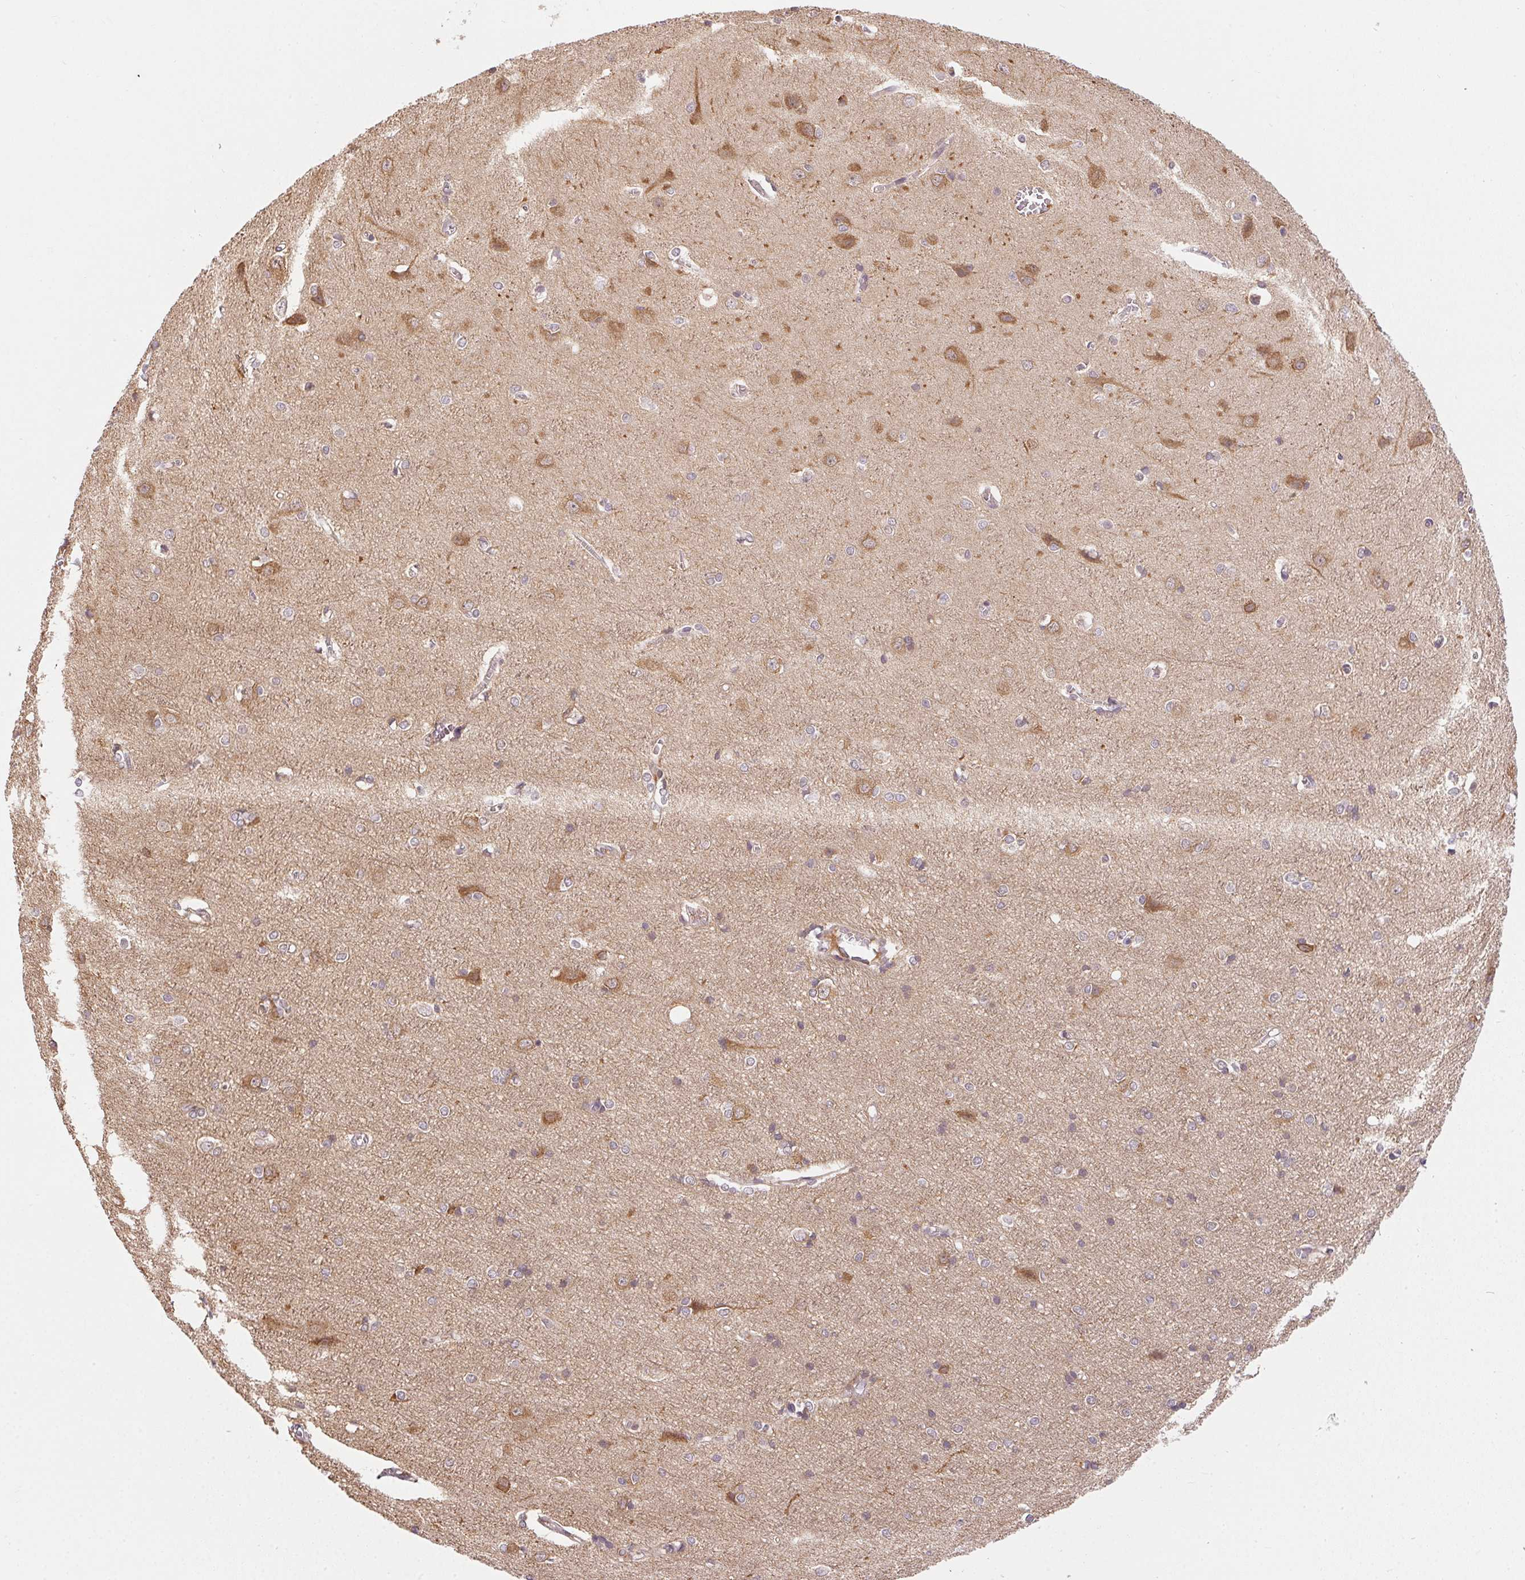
{"staining": {"intensity": "negative", "quantity": "none", "location": "none"}, "tissue": "cerebral cortex", "cell_type": "Endothelial cells", "image_type": "normal", "snomed": [{"axis": "morphology", "description": "Normal tissue, NOS"}, {"axis": "topography", "description": "Cerebral cortex"}], "caption": "A high-resolution photomicrograph shows IHC staining of unremarkable cerebral cortex, which demonstrates no significant positivity in endothelial cells.", "gene": "CFAP92", "patient": {"sex": "male", "age": 37}}